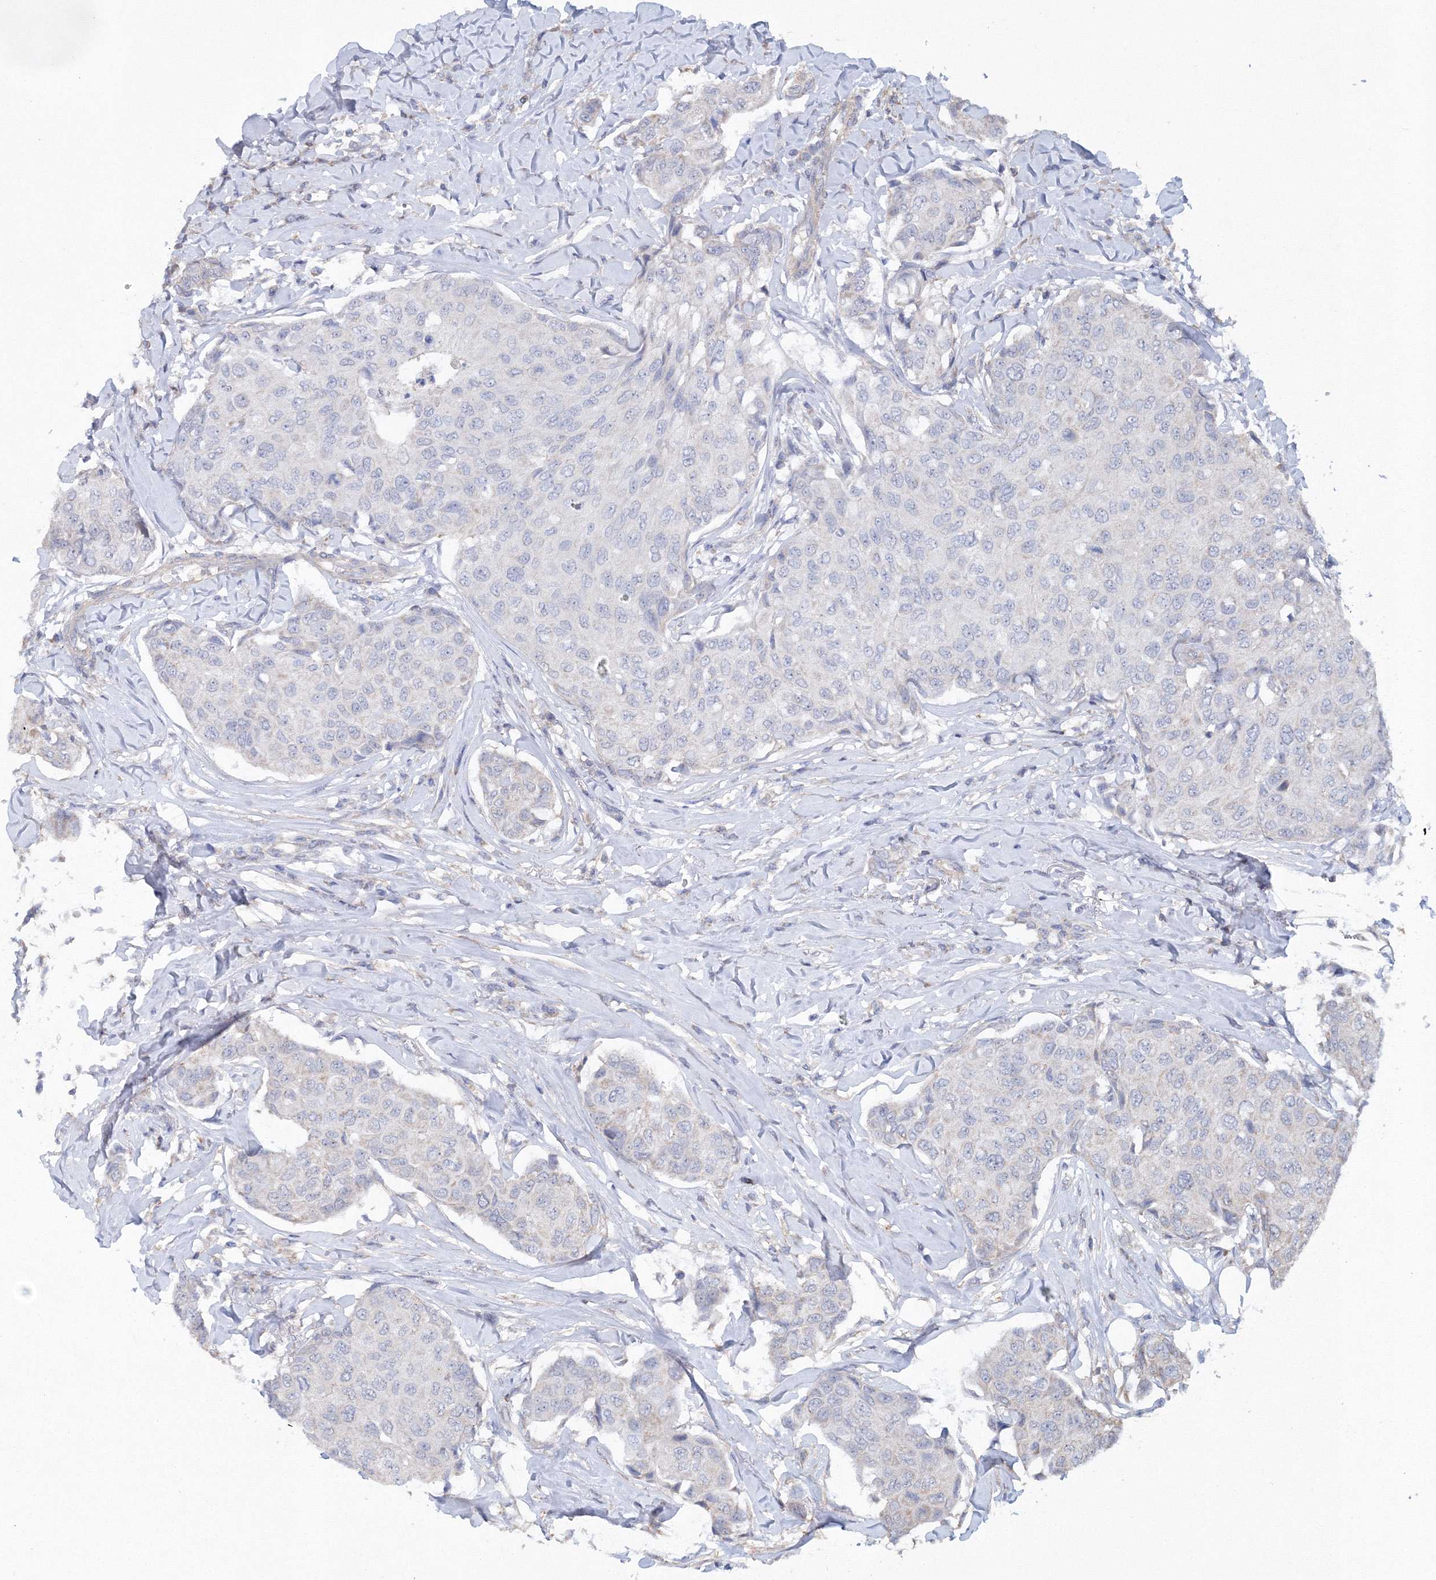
{"staining": {"intensity": "negative", "quantity": "none", "location": "none"}, "tissue": "breast cancer", "cell_type": "Tumor cells", "image_type": "cancer", "snomed": [{"axis": "morphology", "description": "Duct carcinoma"}, {"axis": "topography", "description": "Breast"}], "caption": "Immunohistochemistry of human breast infiltrating ductal carcinoma reveals no staining in tumor cells.", "gene": "TMEM139", "patient": {"sex": "female", "age": 80}}